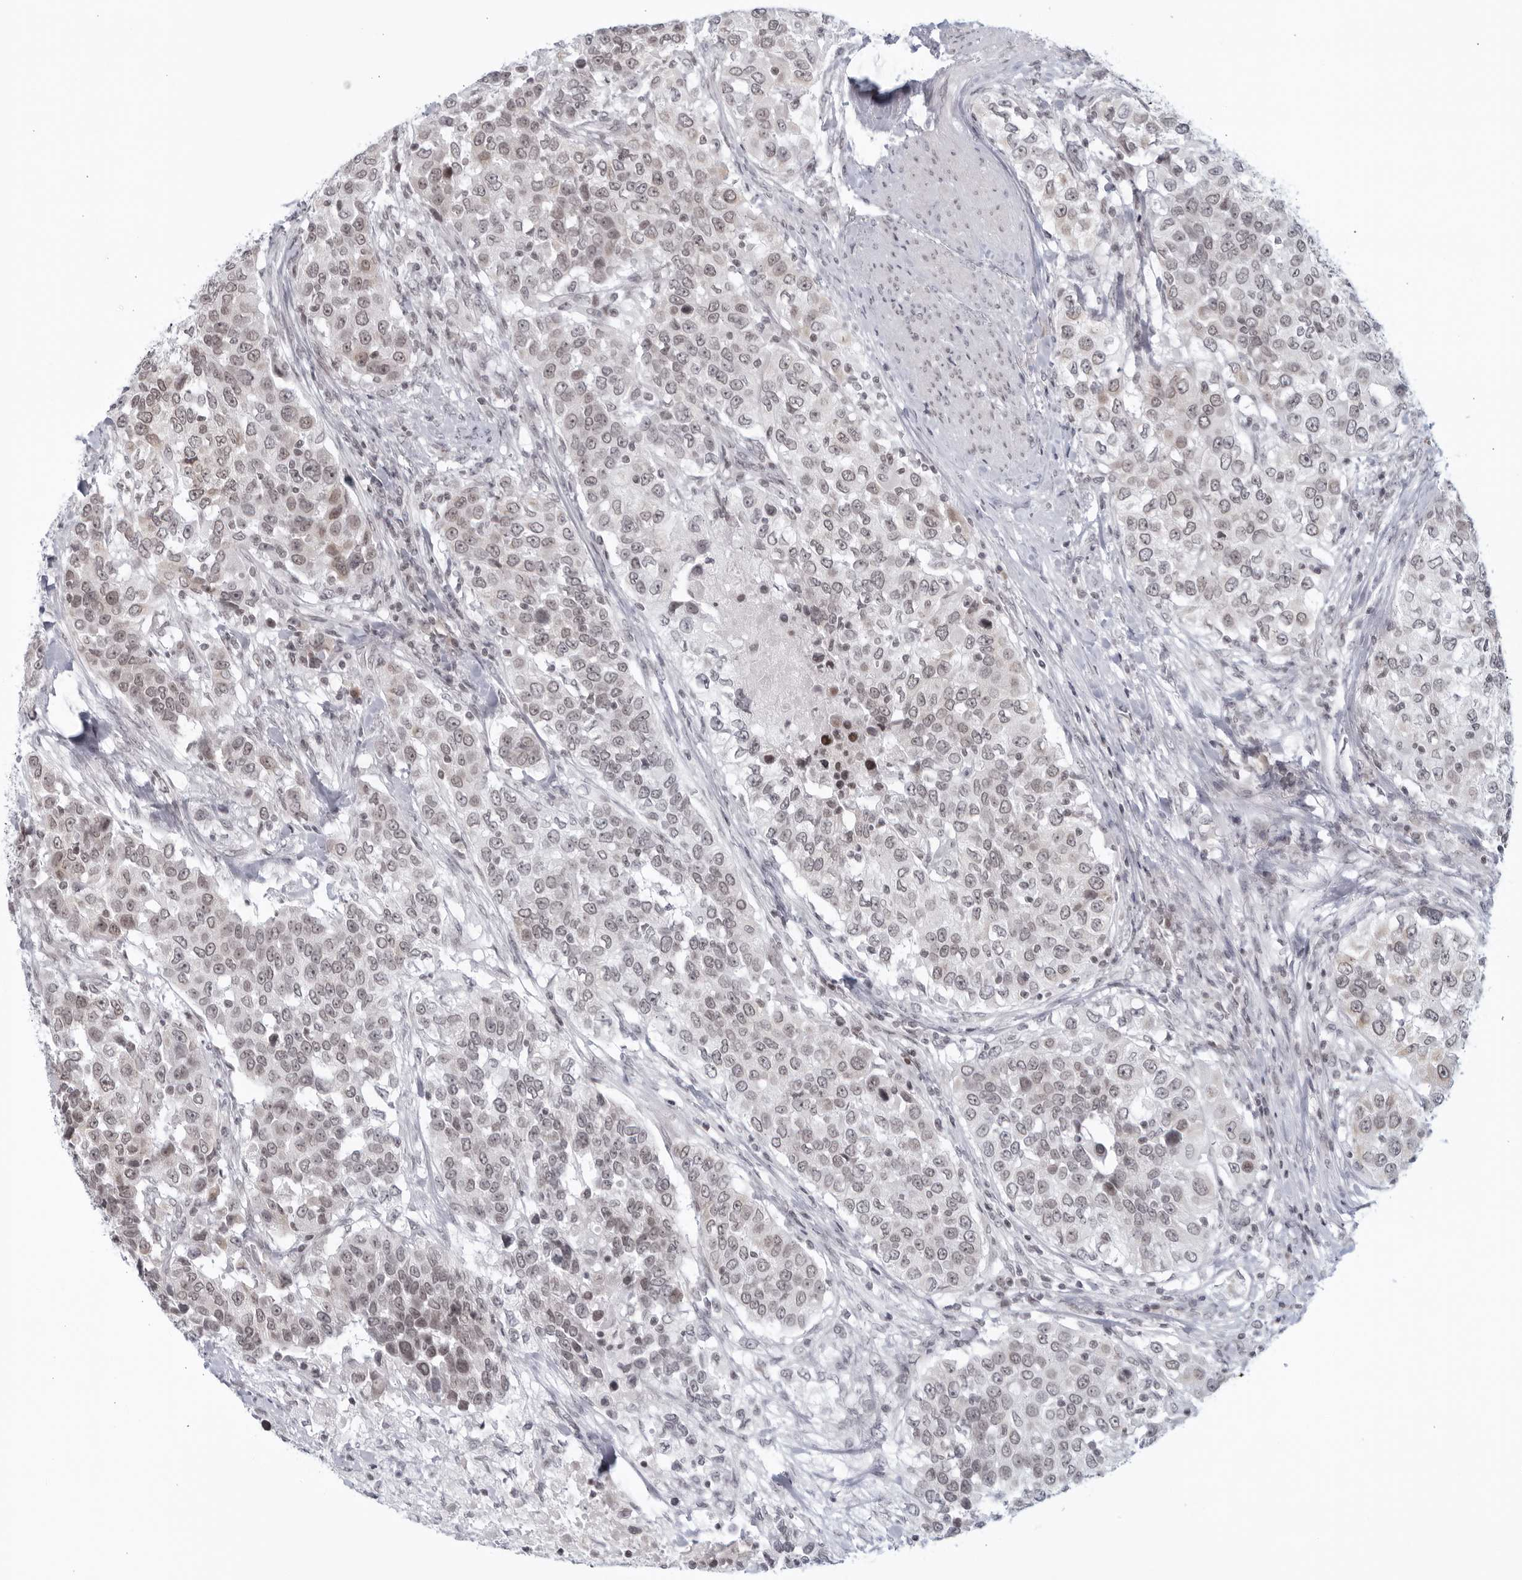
{"staining": {"intensity": "negative", "quantity": "none", "location": "none"}, "tissue": "urothelial cancer", "cell_type": "Tumor cells", "image_type": "cancer", "snomed": [{"axis": "morphology", "description": "Urothelial carcinoma, High grade"}, {"axis": "topography", "description": "Urinary bladder"}], "caption": "Immunohistochemistry (IHC) histopathology image of neoplastic tissue: human urothelial cancer stained with DAB (3,3'-diaminobenzidine) exhibits no significant protein positivity in tumor cells. (DAB immunohistochemistry (IHC) with hematoxylin counter stain).", "gene": "RAB11FIP3", "patient": {"sex": "female", "age": 80}}